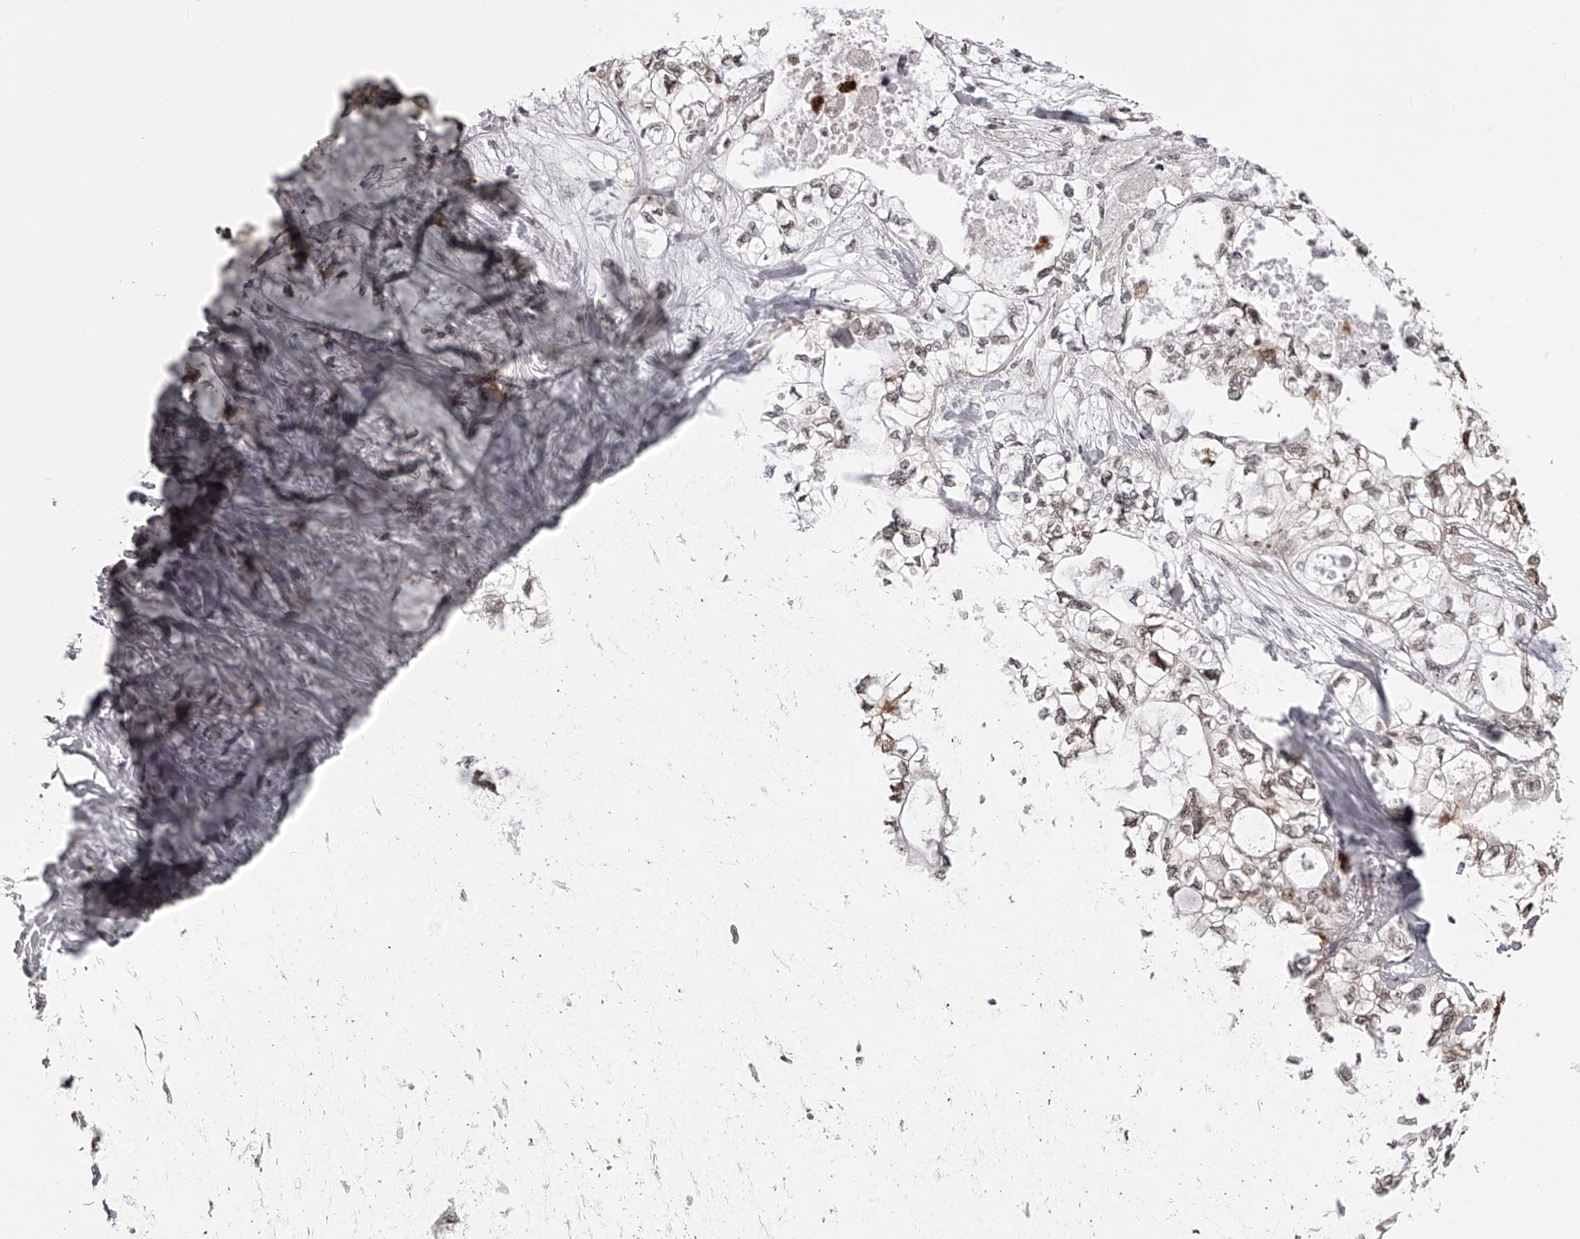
{"staining": {"intensity": "moderate", "quantity": "25%-75%", "location": "nuclear"}, "tissue": "pancreatic cancer", "cell_type": "Tumor cells", "image_type": "cancer", "snomed": [{"axis": "morphology", "description": "Adenocarcinoma, NOS"}, {"axis": "topography", "description": "Pancreas"}], "caption": "Tumor cells display medium levels of moderate nuclear staining in approximately 25%-75% of cells in adenocarcinoma (pancreatic).", "gene": "ODF2L", "patient": {"sex": "male", "age": 70}}